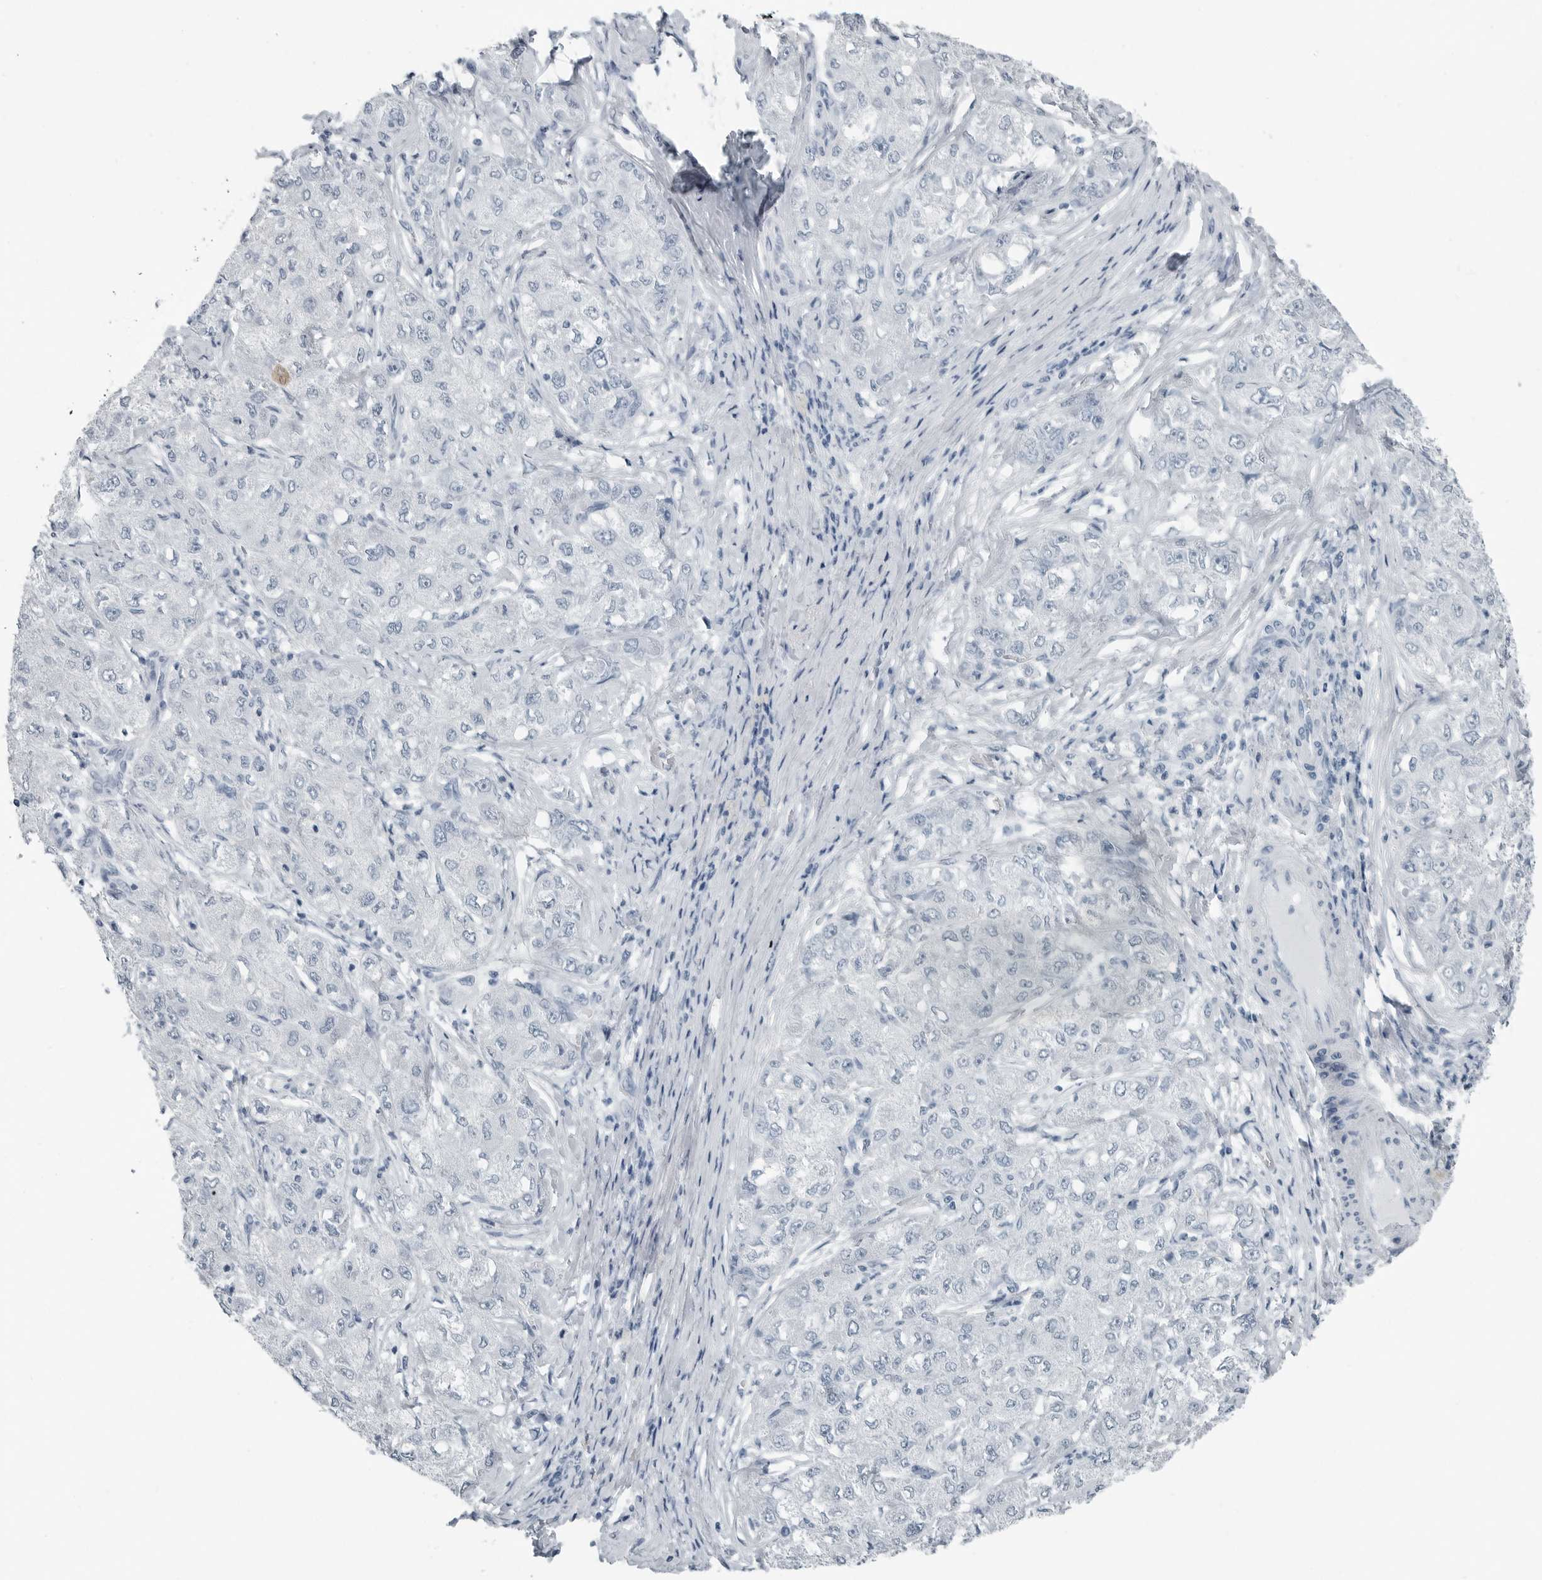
{"staining": {"intensity": "negative", "quantity": "none", "location": "none"}, "tissue": "liver cancer", "cell_type": "Tumor cells", "image_type": "cancer", "snomed": [{"axis": "morphology", "description": "Carcinoma, Hepatocellular, NOS"}, {"axis": "topography", "description": "Liver"}], "caption": "Protein analysis of liver cancer demonstrates no significant expression in tumor cells.", "gene": "FABP6", "patient": {"sex": "male", "age": 80}}